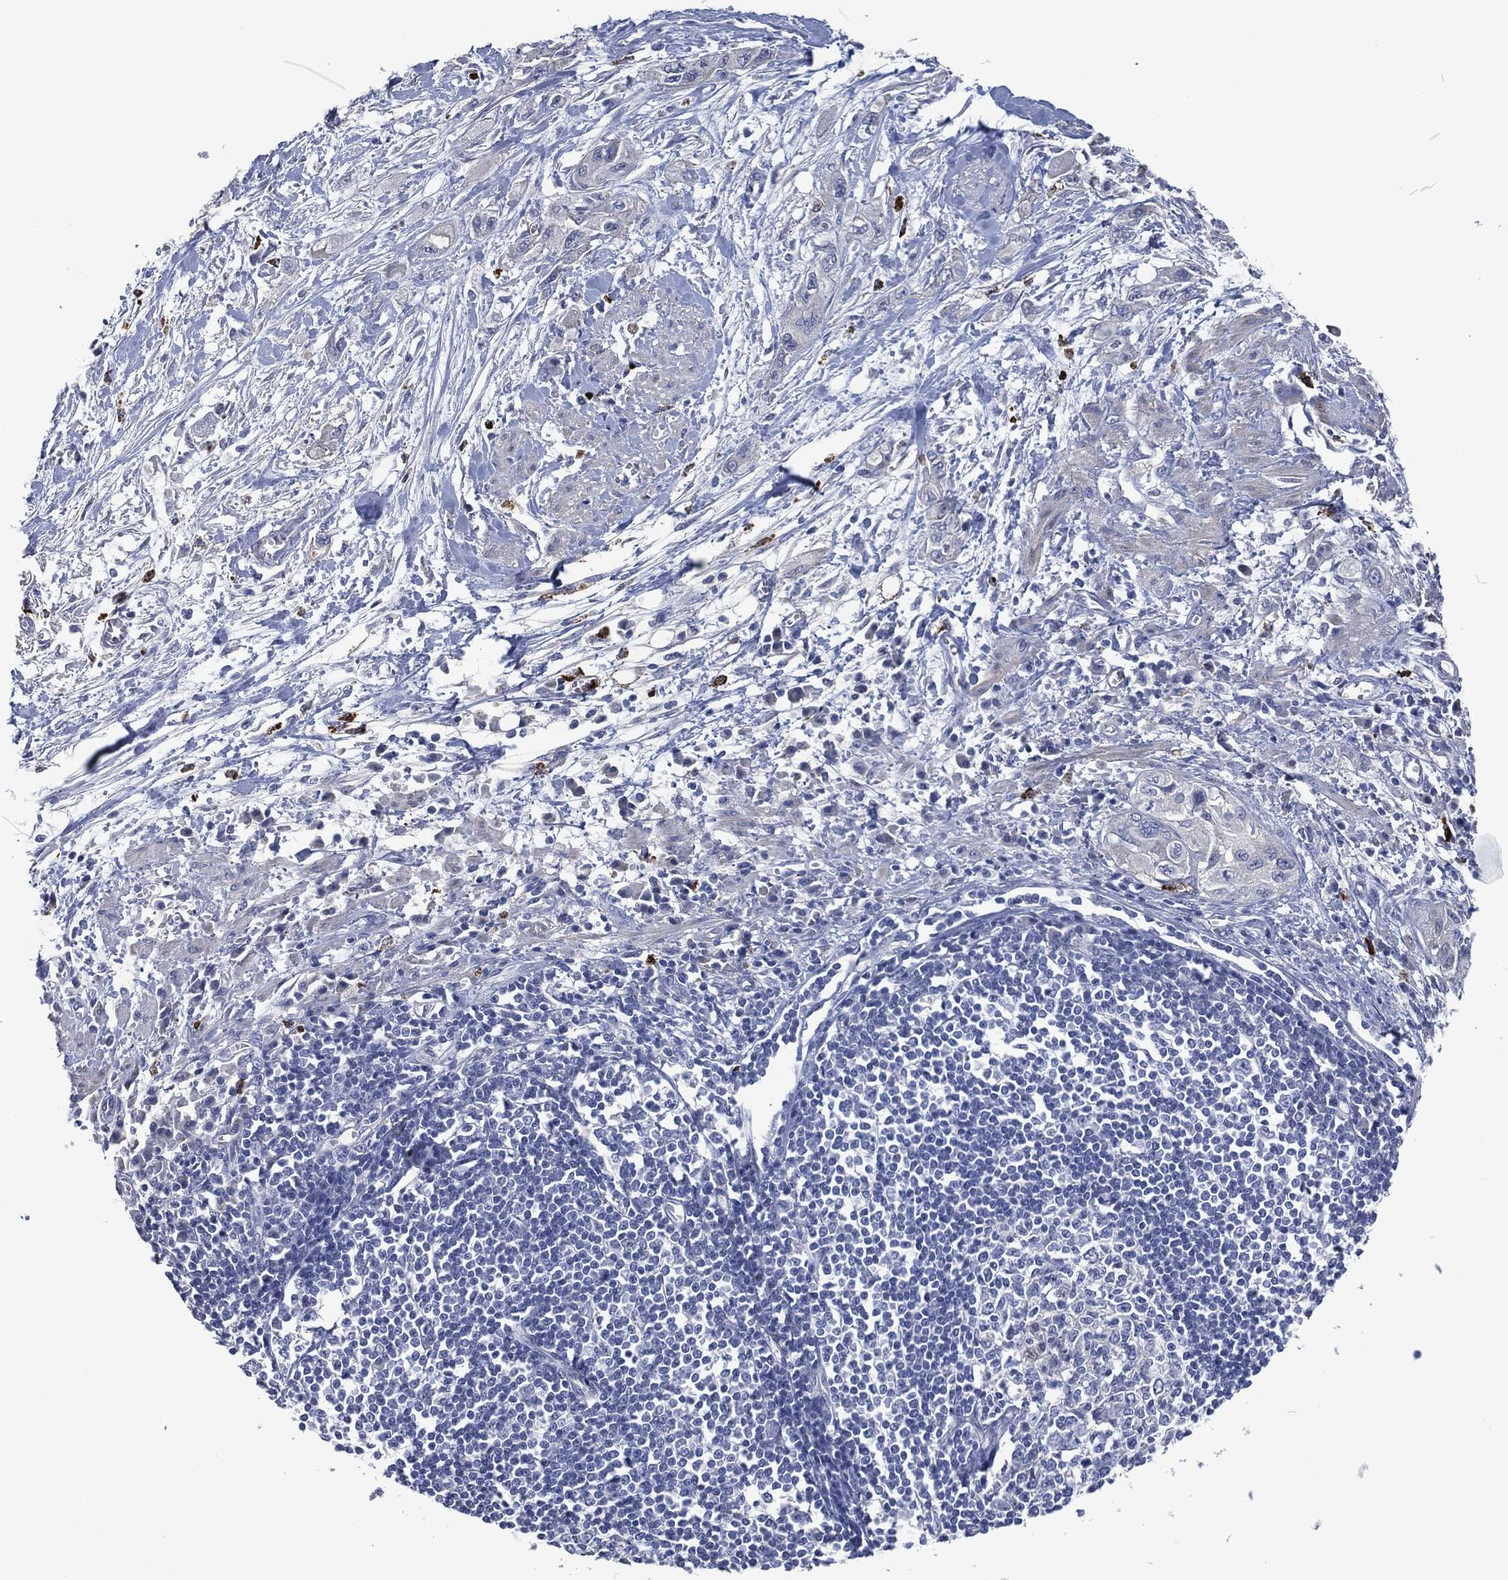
{"staining": {"intensity": "negative", "quantity": "none", "location": "none"}, "tissue": "pancreatic cancer", "cell_type": "Tumor cells", "image_type": "cancer", "snomed": [{"axis": "morphology", "description": "Adenocarcinoma, NOS"}, {"axis": "topography", "description": "Pancreas"}], "caption": "DAB immunohistochemical staining of pancreatic adenocarcinoma exhibits no significant staining in tumor cells.", "gene": "MPO", "patient": {"sex": "male", "age": 72}}